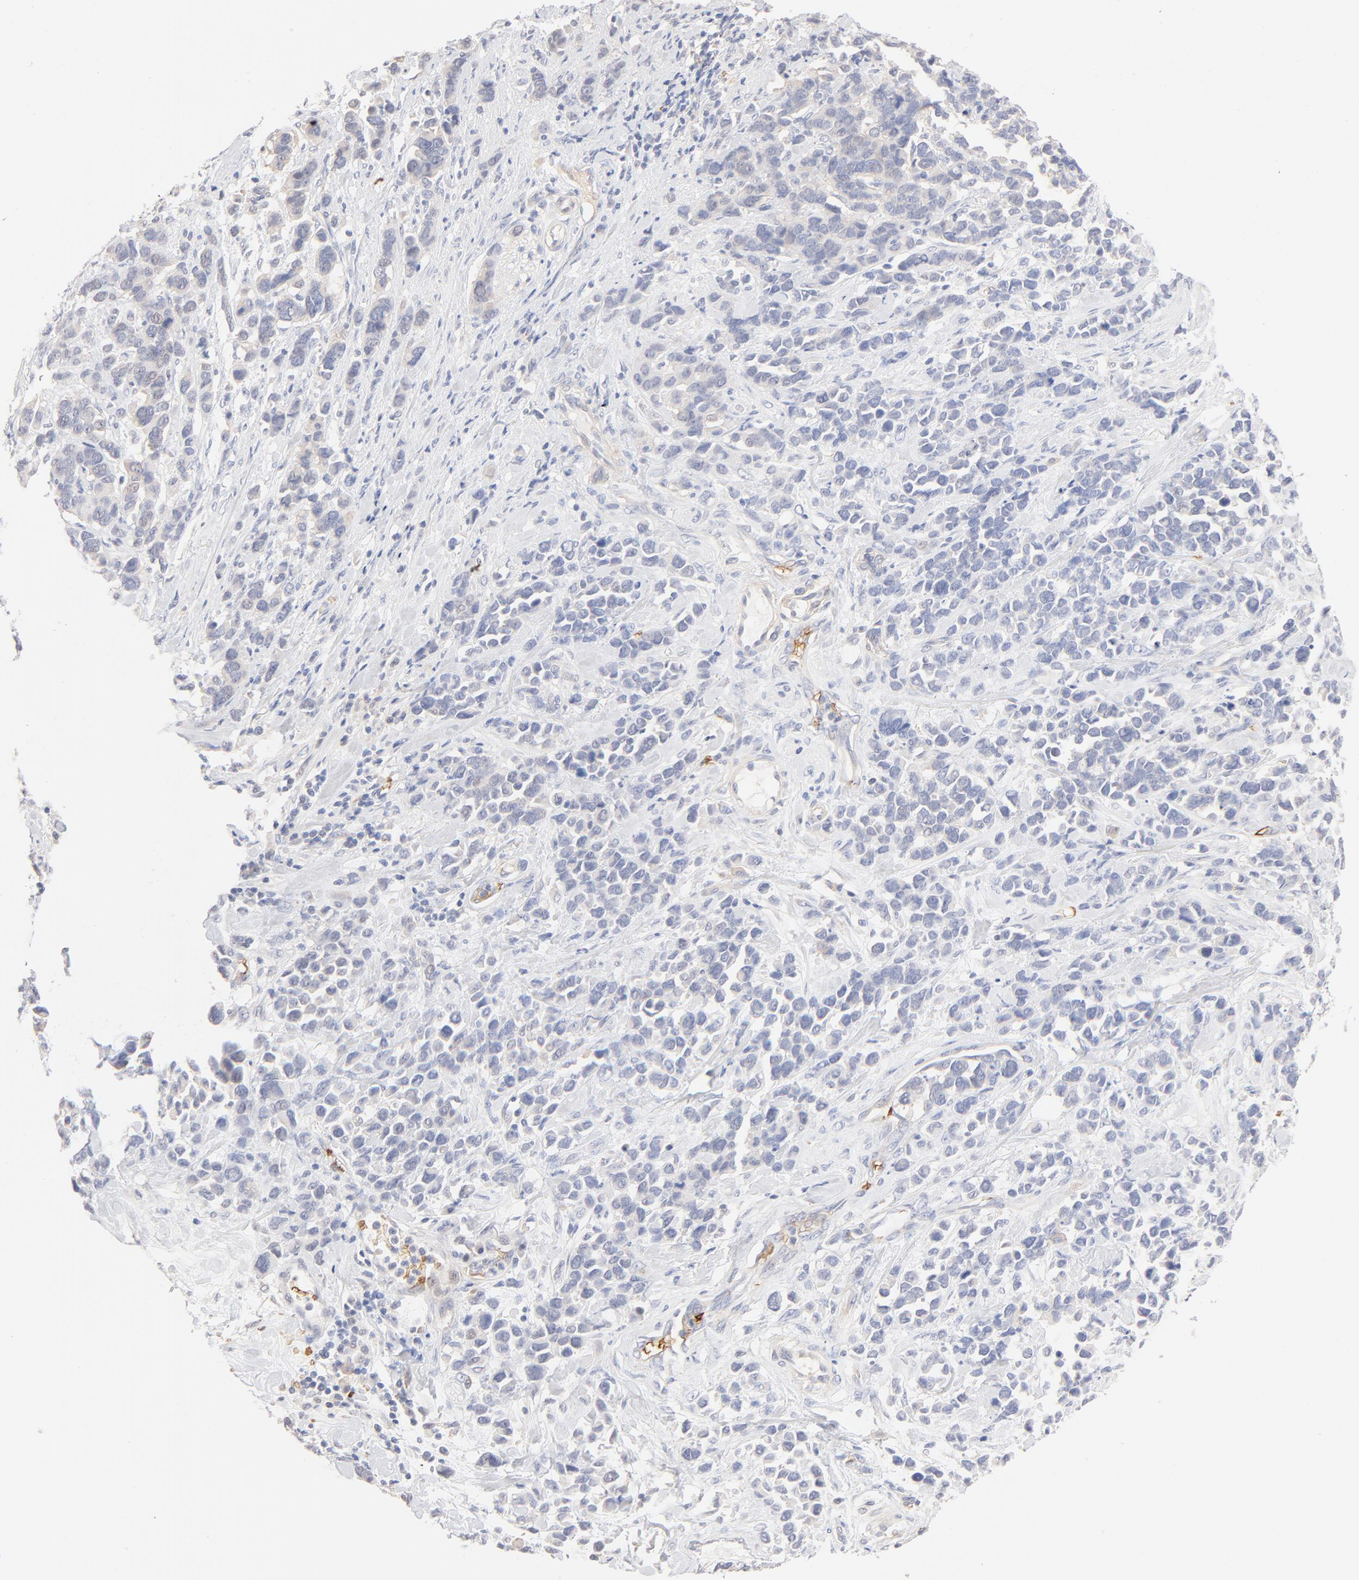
{"staining": {"intensity": "negative", "quantity": "none", "location": "none"}, "tissue": "stomach cancer", "cell_type": "Tumor cells", "image_type": "cancer", "snomed": [{"axis": "morphology", "description": "Adenocarcinoma, NOS"}, {"axis": "topography", "description": "Stomach, upper"}], "caption": "A histopathology image of human stomach adenocarcinoma is negative for staining in tumor cells.", "gene": "SPTB", "patient": {"sex": "male", "age": 71}}